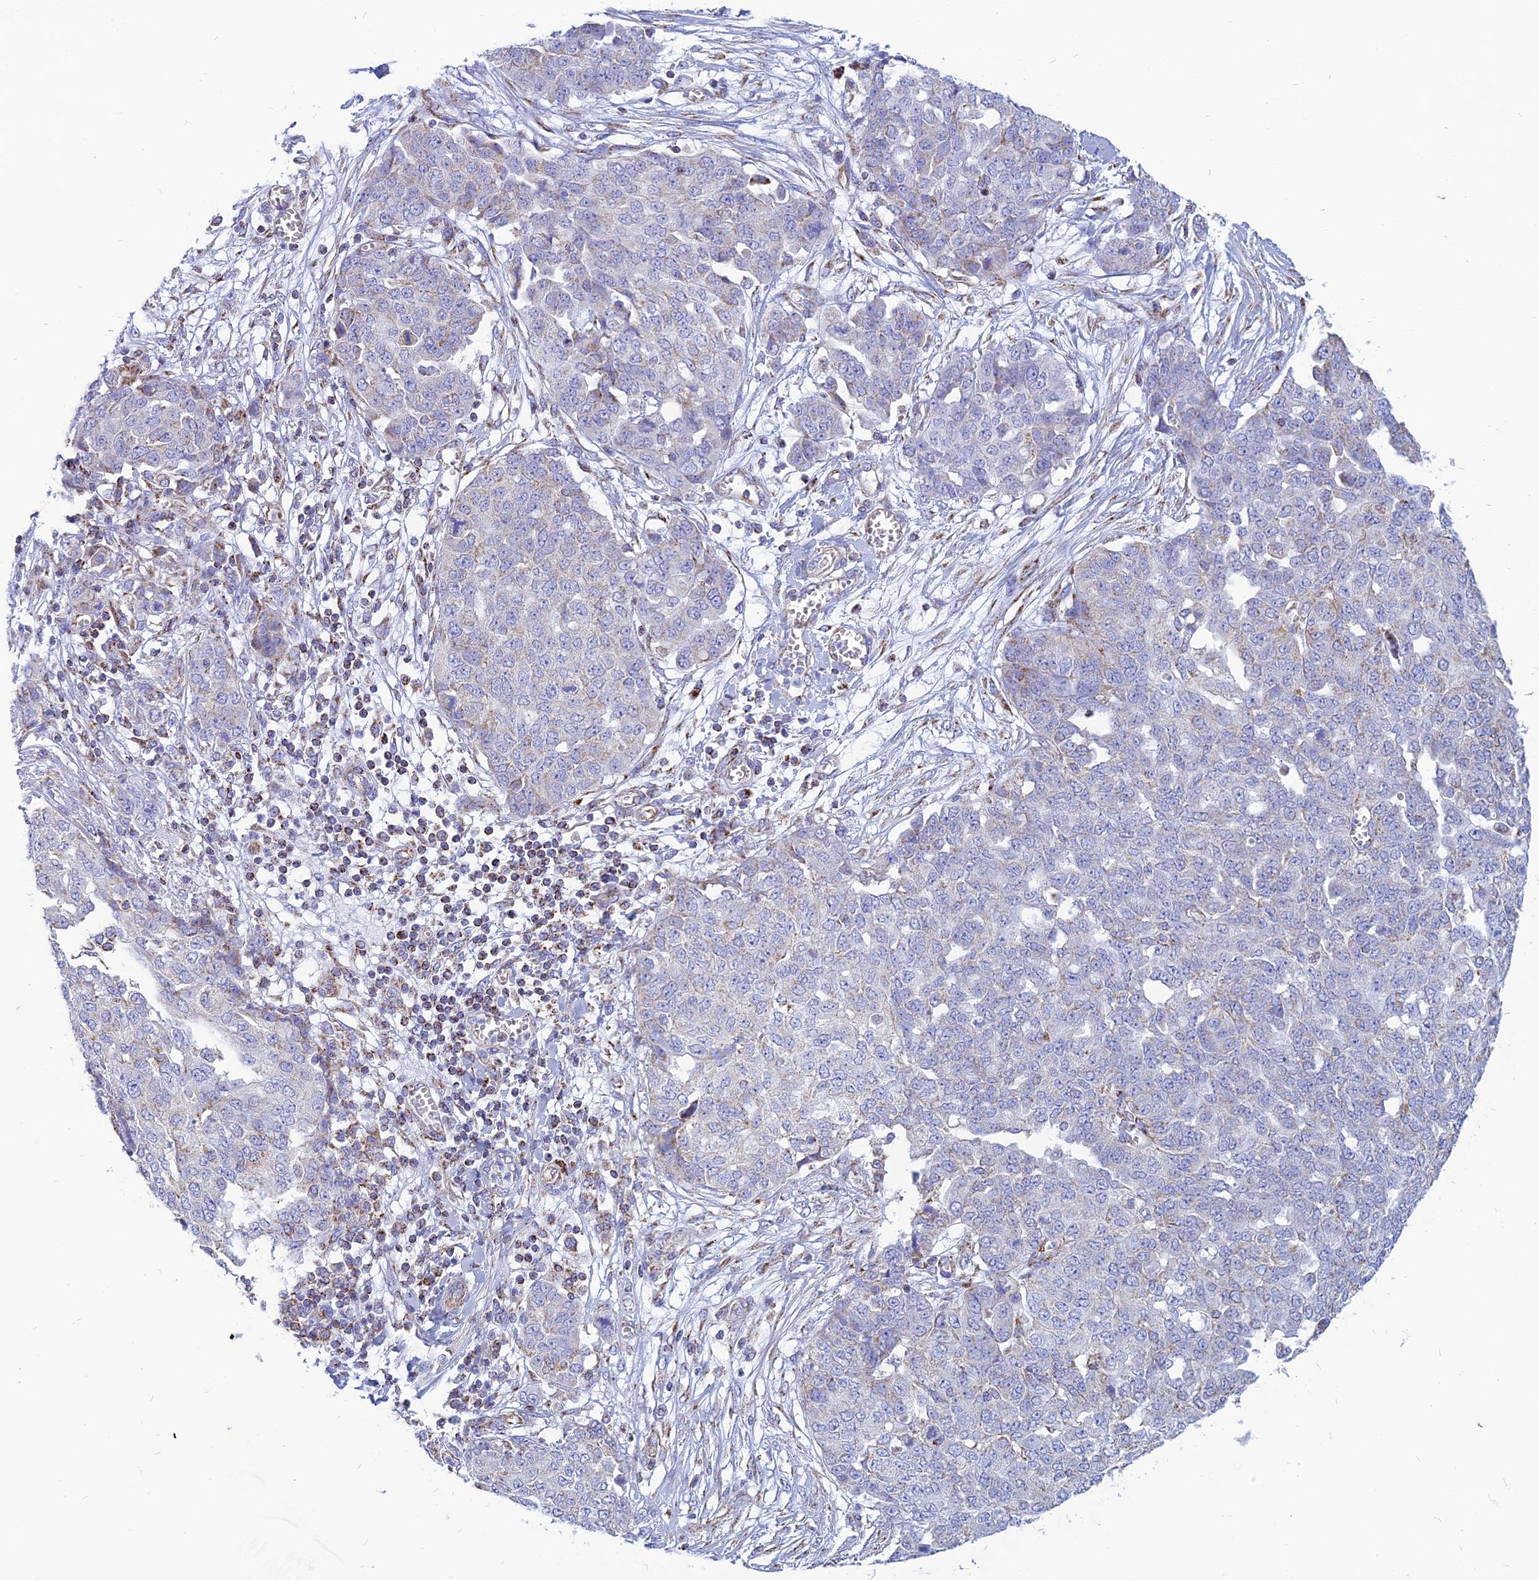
{"staining": {"intensity": "negative", "quantity": "none", "location": "none"}, "tissue": "ovarian cancer", "cell_type": "Tumor cells", "image_type": "cancer", "snomed": [{"axis": "morphology", "description": "Cystadenocarcinoma, serous, NOS"}, {"axis": "topography", "description": "Soft tissue"}, {"axis": "topography", "description": "Ovary"}], "caption": "Immunohistochemistry (IHC) photomicrograph of ovarian cancer stained for a protein (brown), which exhibits no expression in tumor cells.", "gene": "PACC1", "patient": {"sex": "female", "age": 57}}